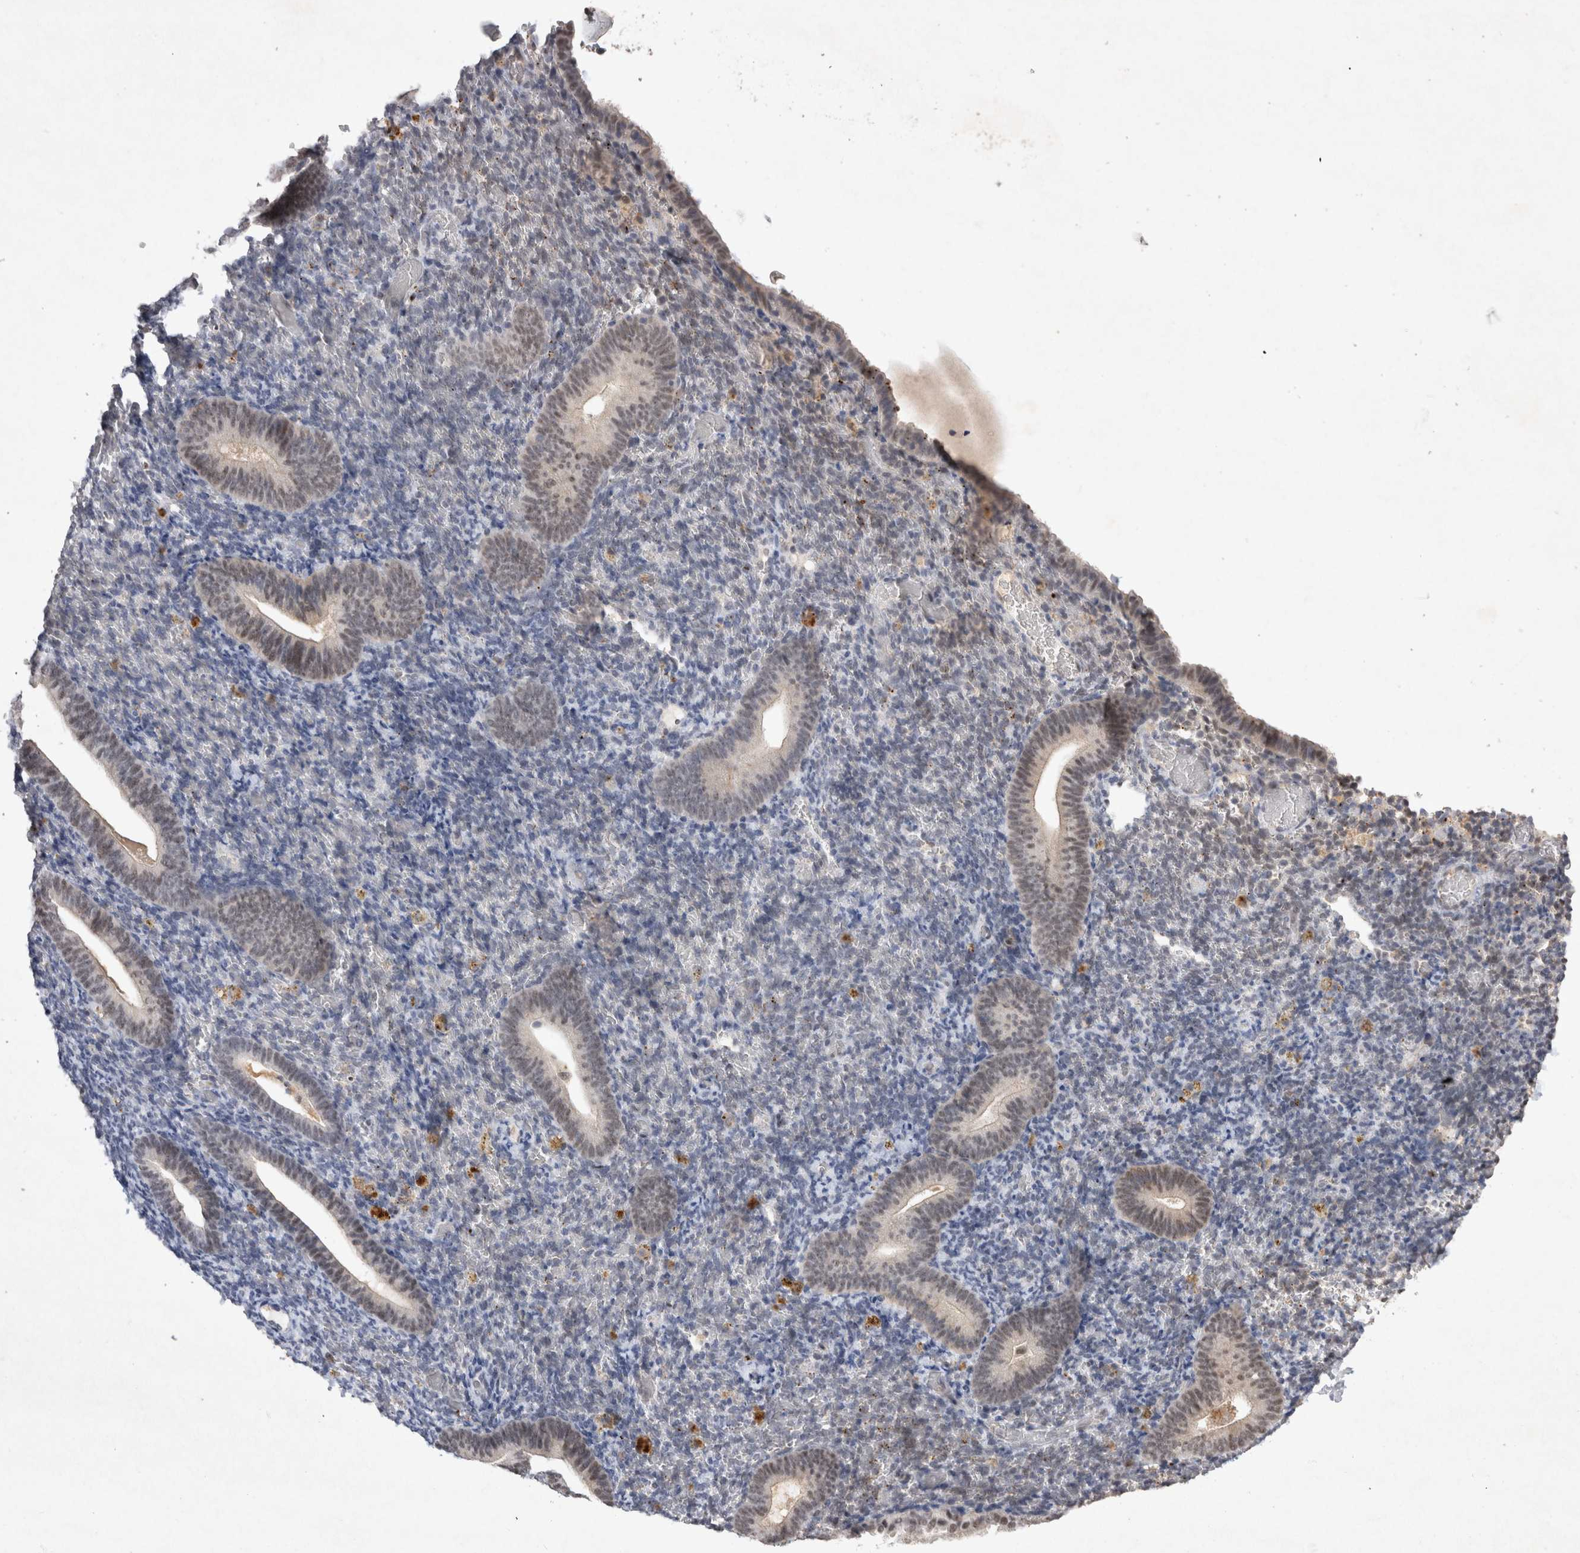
{"staining": {"intensity": "negative", "quantity": "none", "location": "none"}, "tissue": "endometrium", "cell_type": "Cells in endometrial stroma", "image_type": "normal", "snomed": [{"axis": "morphology", "description": "Normal tissue, NOS"}, {"axis": "topography", "description": "Endometrium"}], "caption": "The micrograph shows no significant positivity in cells in endometrial stroma of endometrium. Nuclei are stained in blue.", "gene": "XRCC5", "patient": {"sex": "female", "age": 51}}